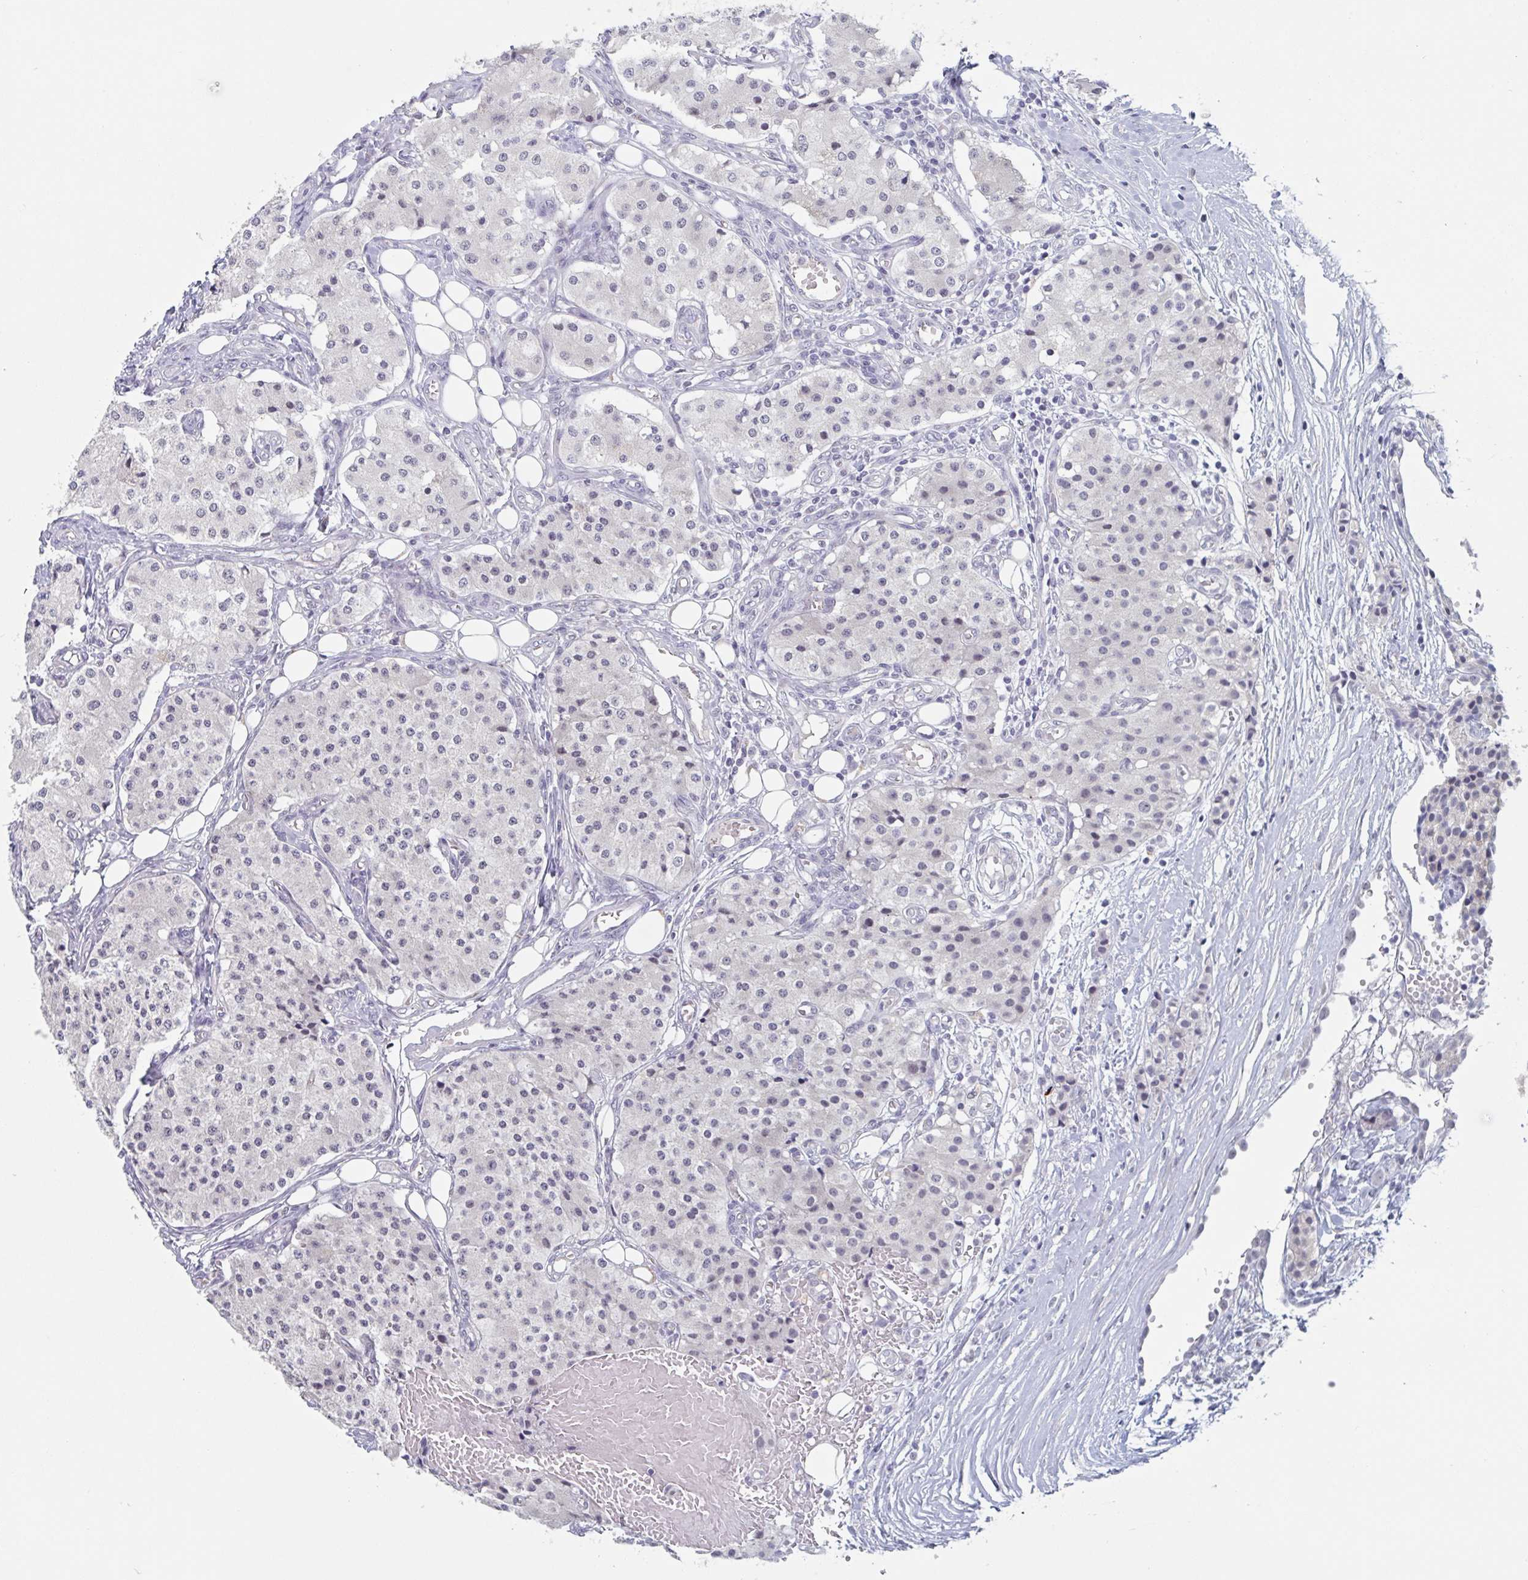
{"staining": {"intensity": "negative", "quantity": "none", "location": "none"}, "tissue": "carcinoid", "cell_type": "Tumor cells", "image_type": "cancer", "snomed": [{"axis": "morphology", "description": "Carcinoid, malignant, NOS"}, {"axis": "topography", "description": "Colon"}], "caption": "A high-resolution image shows immunohistochemistry (IHC) staining of malignant carcinoid, which shows no significant positivity in tumor cells. (DAB (3,3'-diaminobenzidine) immunohistochemistry (IHC), high magnification).", "gene": "KDM4D", "patient": {"sex": "female", "age": 52}}